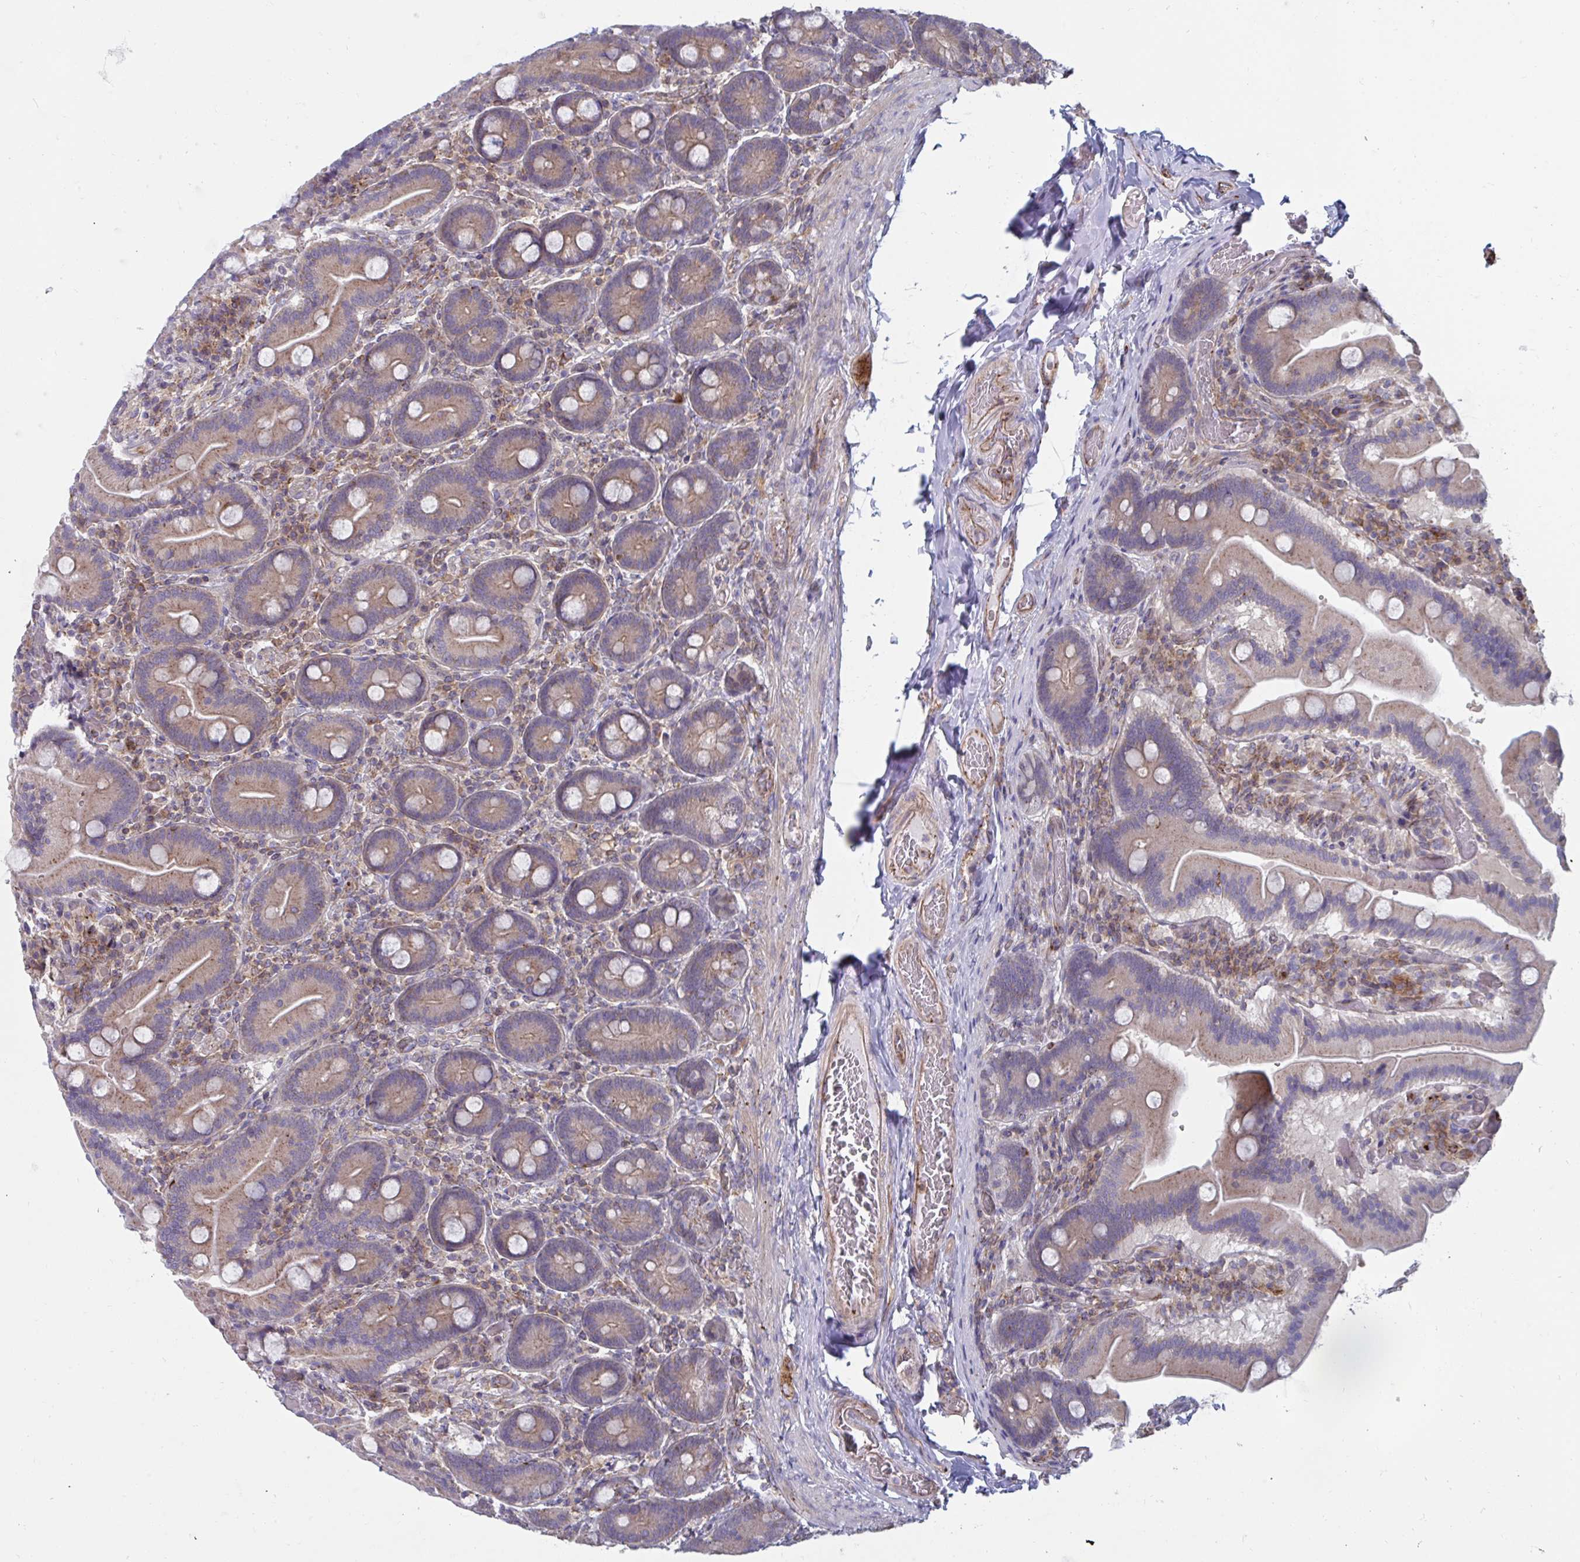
{"staining": {"intensity": "moderate", "quantity": ">75%", "location": "cytoplasmic/membranous"}, "tissue": "duodenum", "cell_type": "Glandular cells", "image_type": "normal", "snomed": [{"axis": "morphology", "description": "Normal tissue, NOS"}, {"axis": "topography", "description": "Duodenum"}], "caption": "Immunohistochemistry staining of unremarkable duodenum, which demonstrates medium levels of moderate cytoplasmic/membranous staining in about >75% of glandular cells indicating moderate cytoplasmic/membranous protein expression. The staining was performed using DAB (3,3'-diaminobenzidine) (brown) for protein detection and nuclei were counterstained in hematoxylin (blue).", "gene": "SLC9A6", "patient": {"sex": "female", "age": 62}}